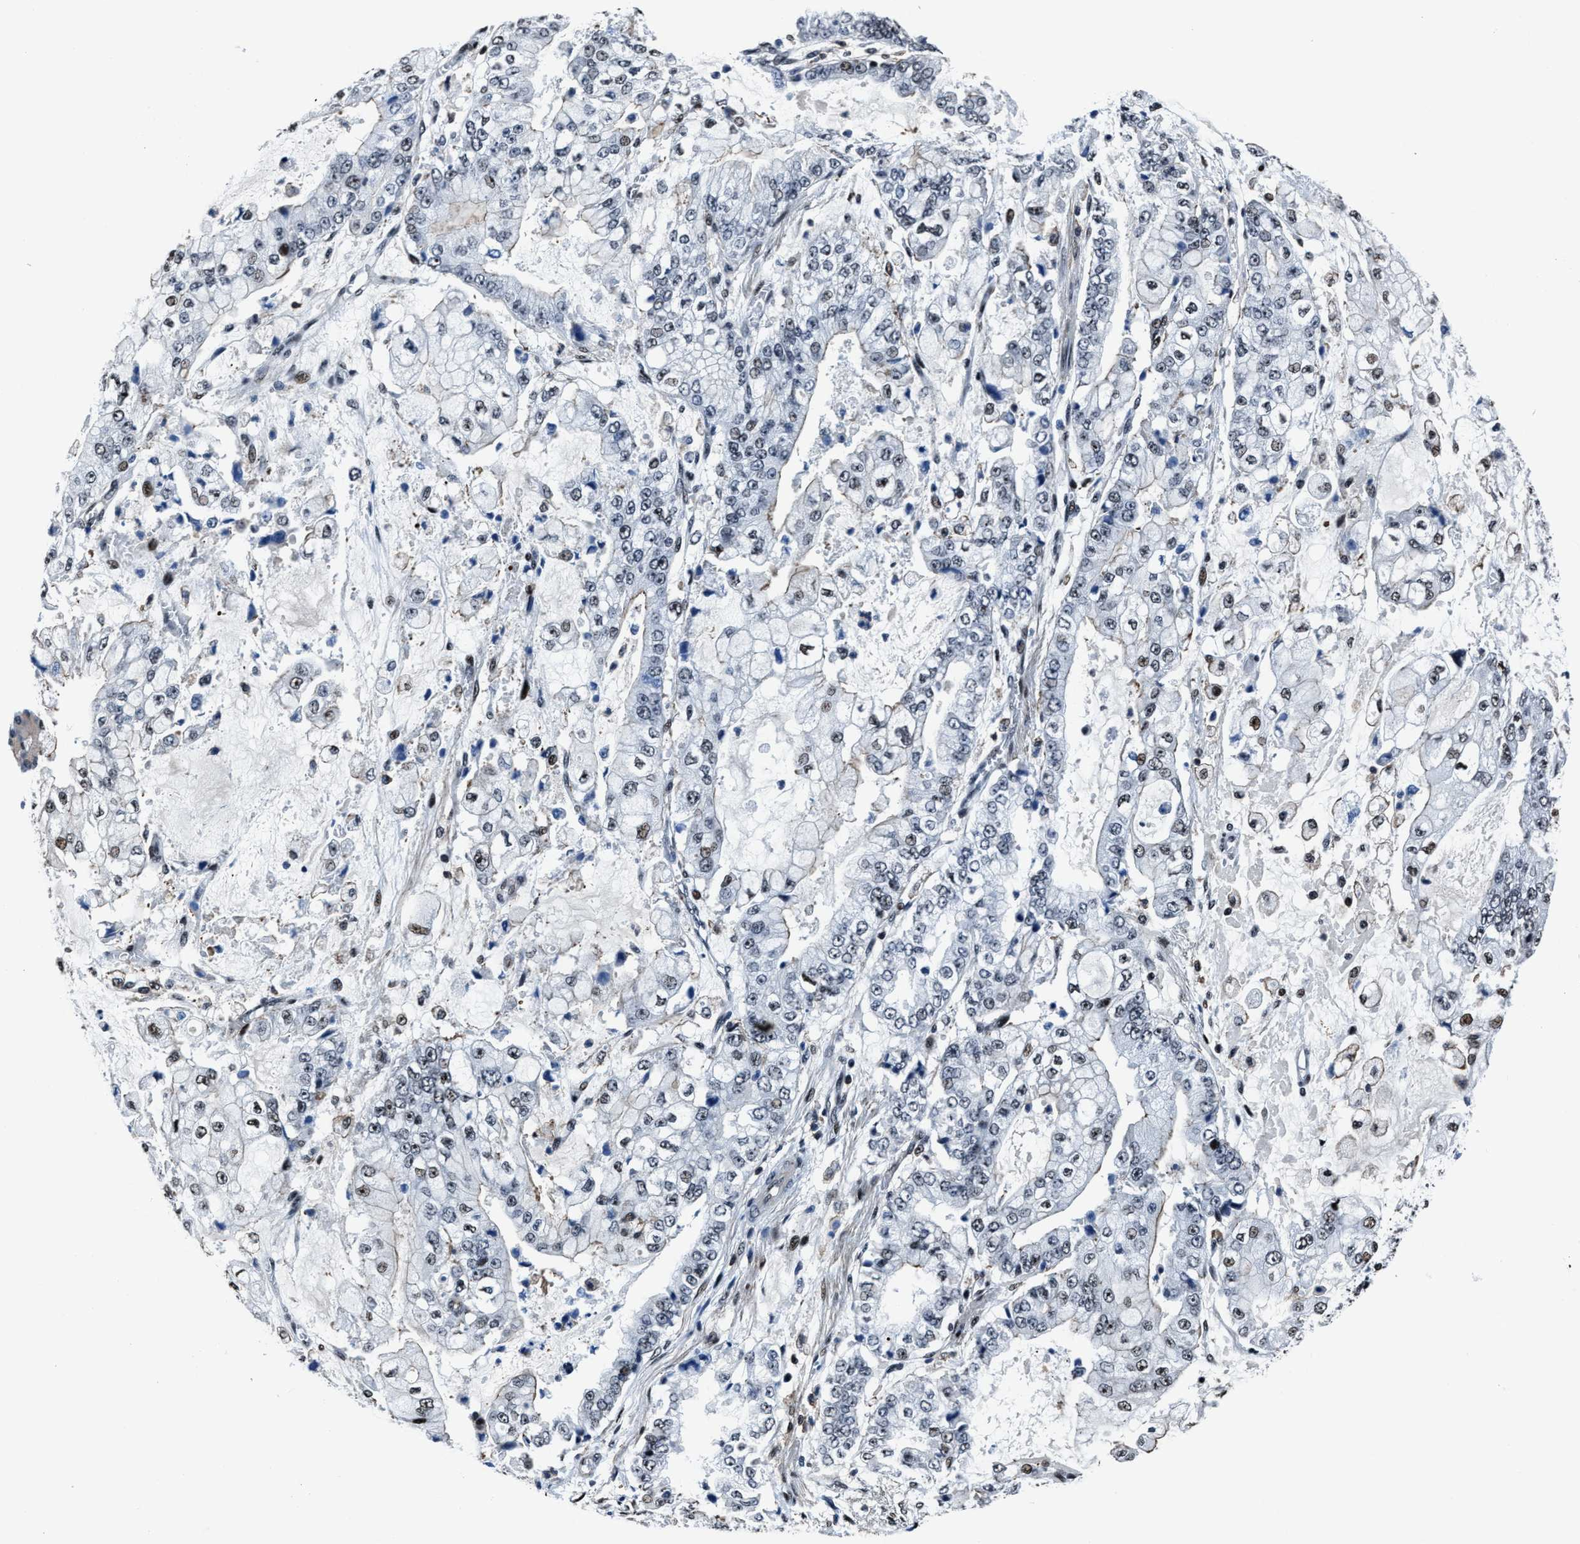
{"staining": {"intensity": "negative", "quantity": "none", "location": "none"}, "tissue": "stomach cancer", "cell_type": "Tumor cells", "image_type": "cancer", "snomed": [{"axis": "morphology", "description": "Adenocarcinoma, NOS"}, {"axis": "topography", "description": "Stomach"}], "caption": "IHC of adenocarcinoma (stomach) shows no staining in tumor cells.", "gene": "PPIE", "patient": {"sex": "male", "age": 76}}